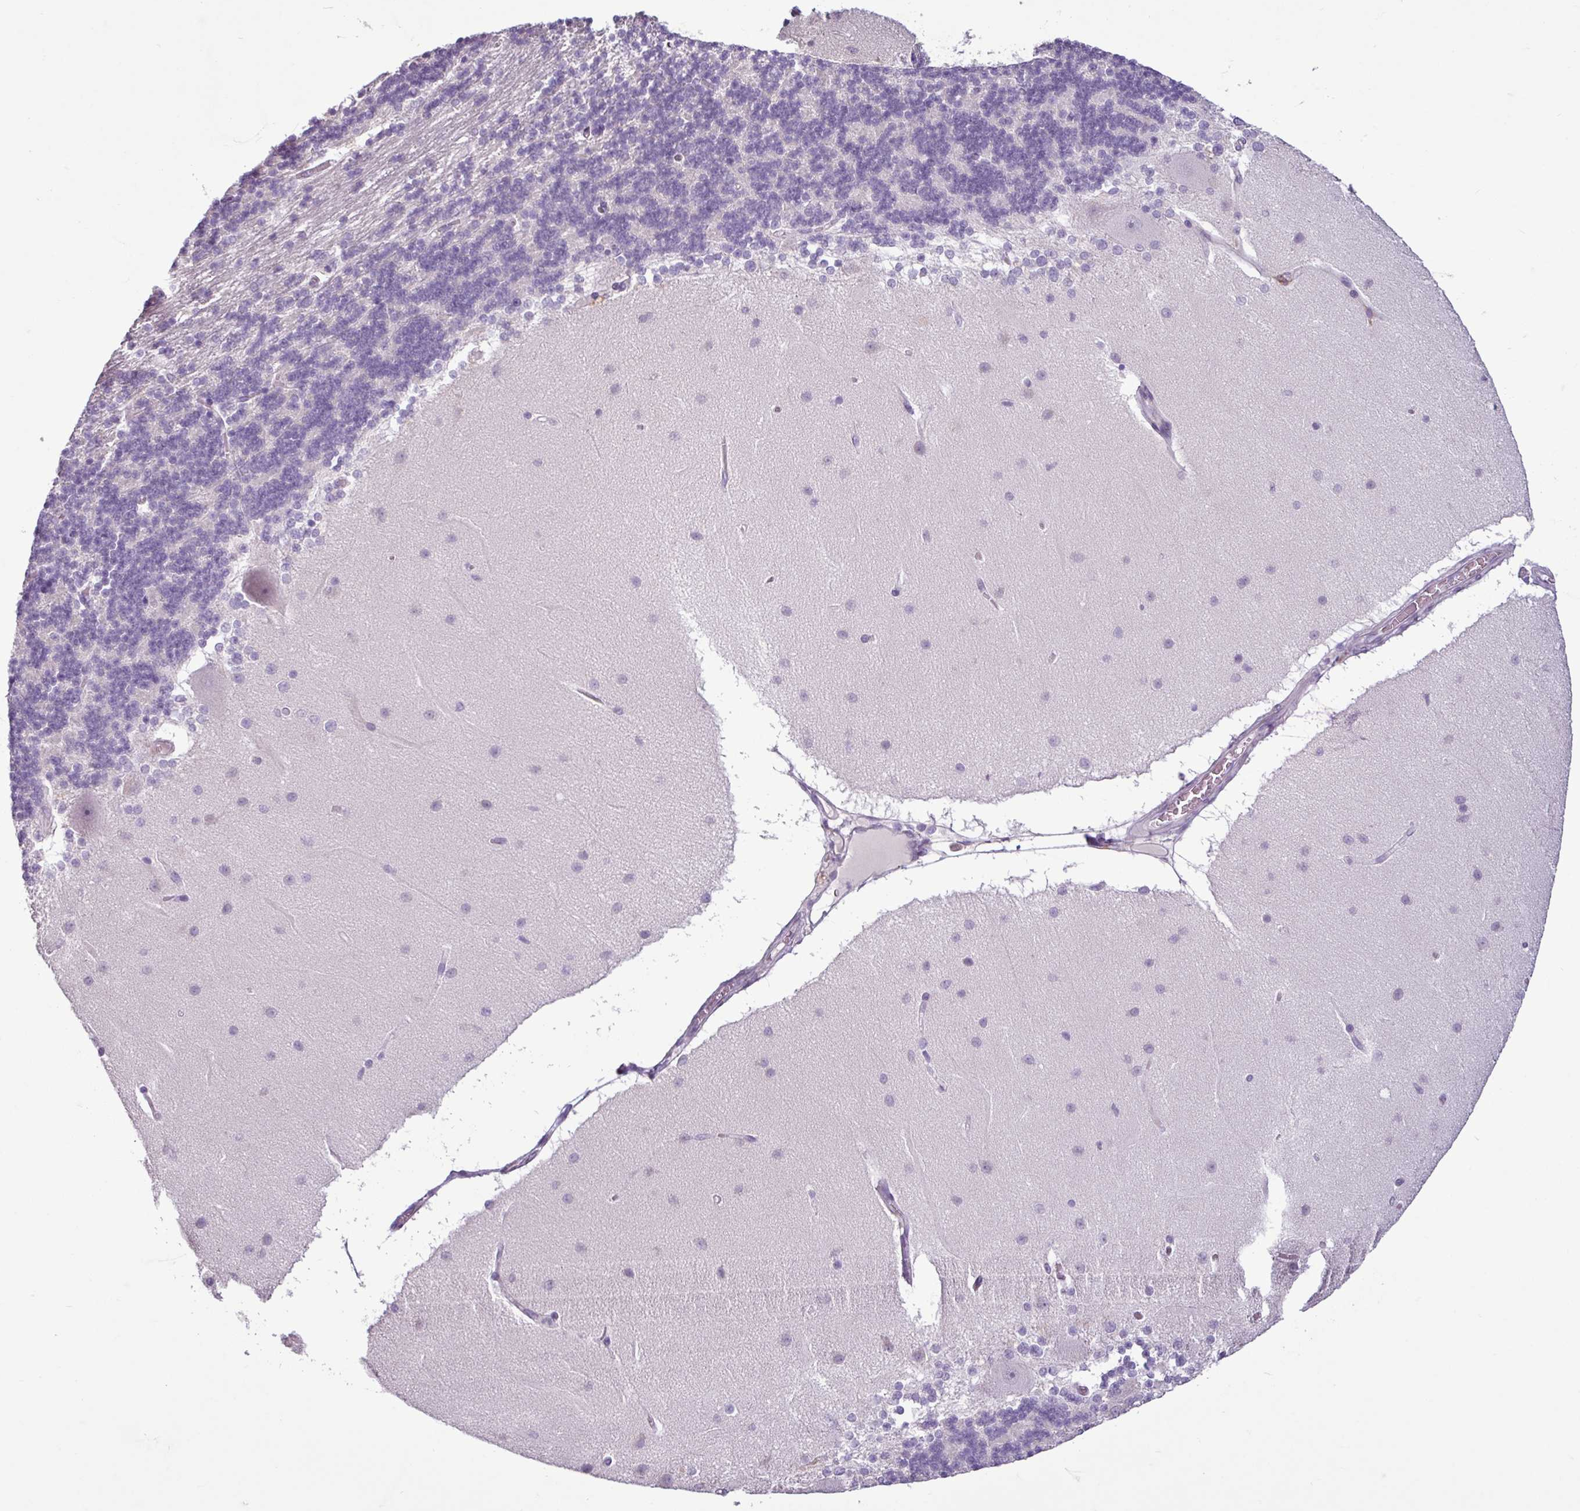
{"staining": {"intensity": "negative", "quantity": "none", "location": "none"}, "tissue": "cerebellum", "cell_type": "Cells in granular layer", "image_type": "normal", "snomed": [{"axis": "morphology", "description": "Normal tissue, NOS"}, {"axis": "topography", "description": "Cerebellum"}], "caption": "Immunohistochemistry photomicrograph of normal human cerebellum stained for a protein (brown), which displays no staining in cells in granular layer.", "gene": "C9orf24", "patient": {"sex": "female", "age": 54}}